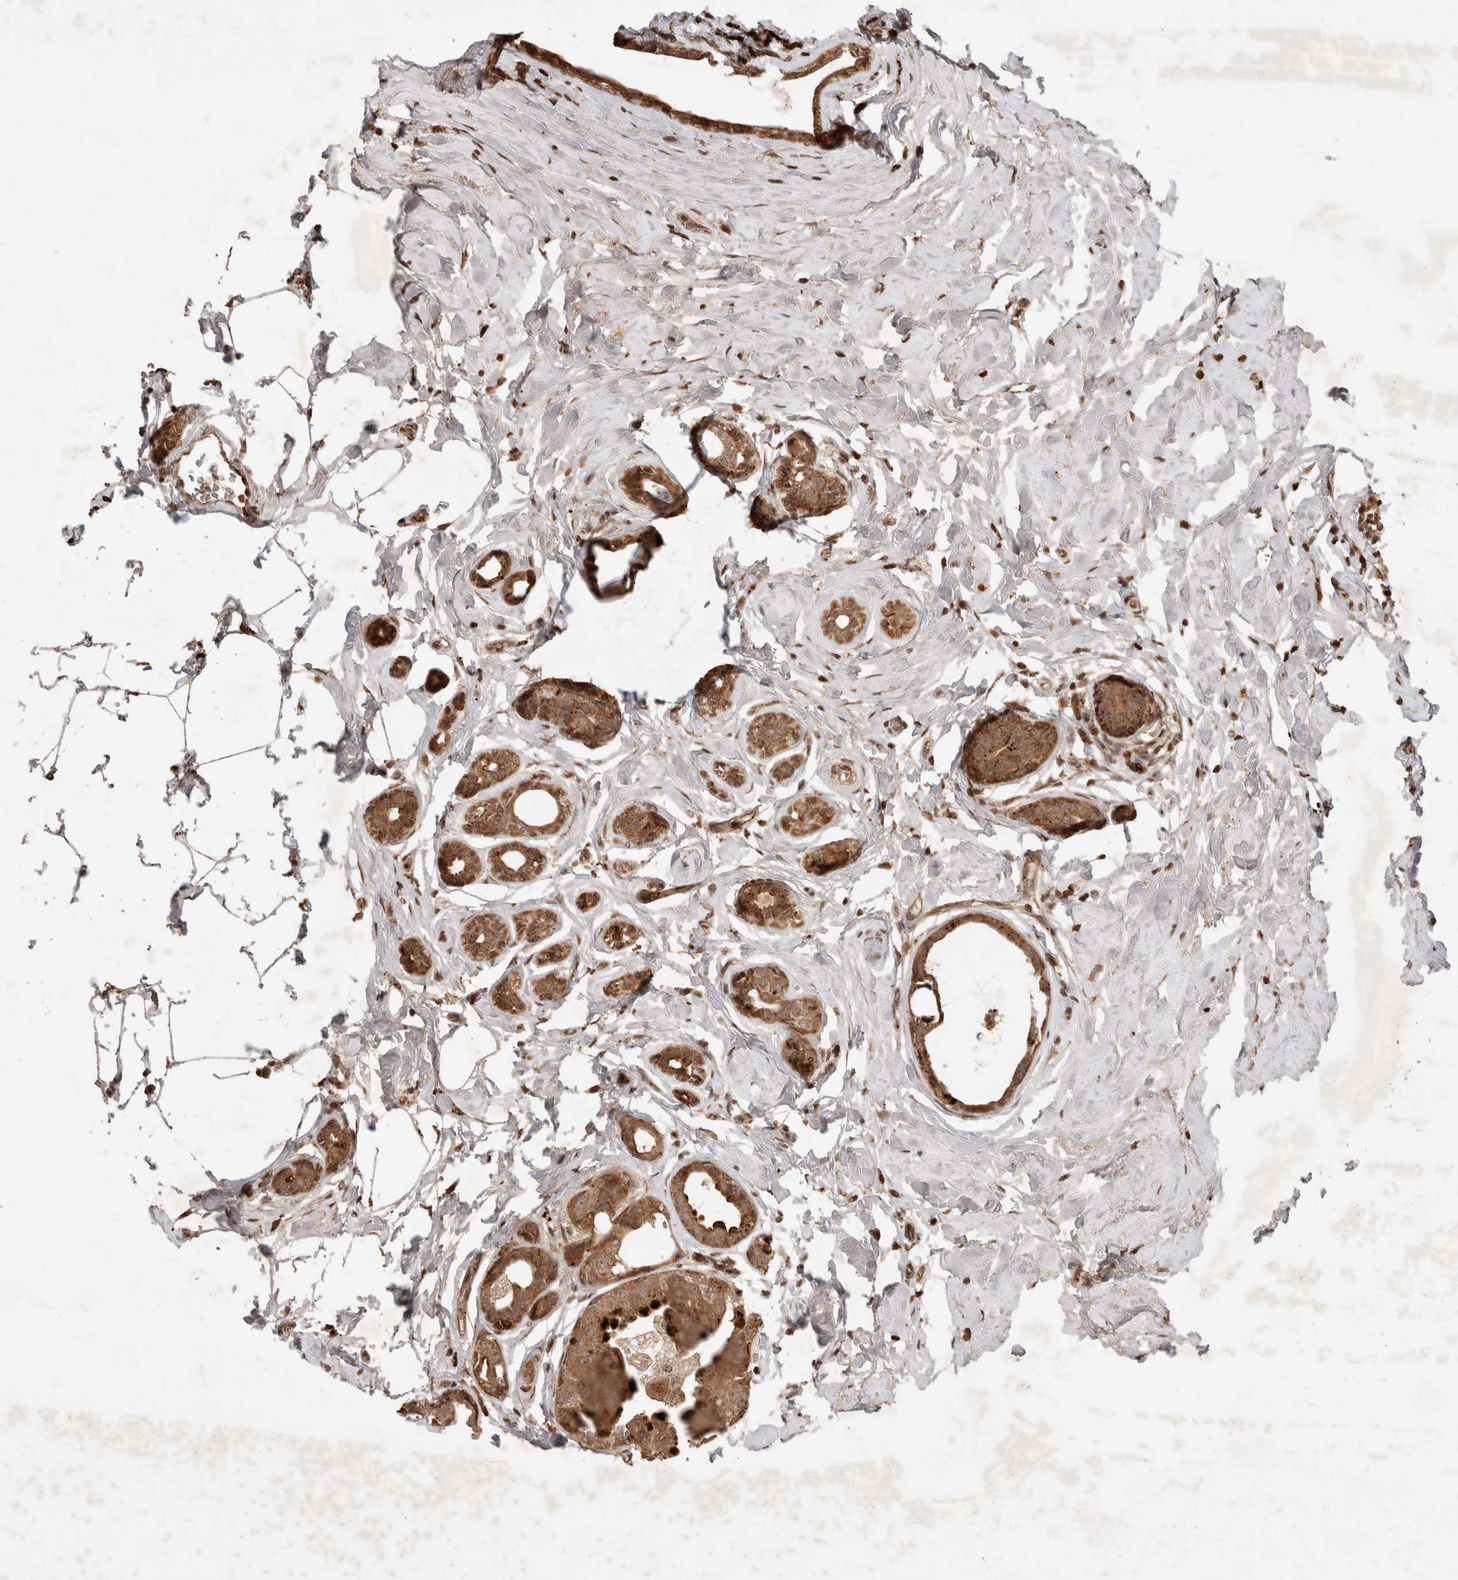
{"staining": {"intensity": "moderate", "quantity": ">75%", "location": "cytoplasmic/membranous"}, "tissue": "breast cancer", "cell_type": "Tumor cells", "image_type": "cancer", "snomed": [{"axis": "morphology", "description": "Duct carcinoma"}, {"axis": "topography", "description": "Breast"}], "caption": "This is a histology image of immunohistochemistry (IHC) staining of breast cancer, which shows moderate positivity in the cytoplasmic/membranous of tumor cells.", "gene": "FAM221A", "patient": {"sex": "female", "age": 55}}